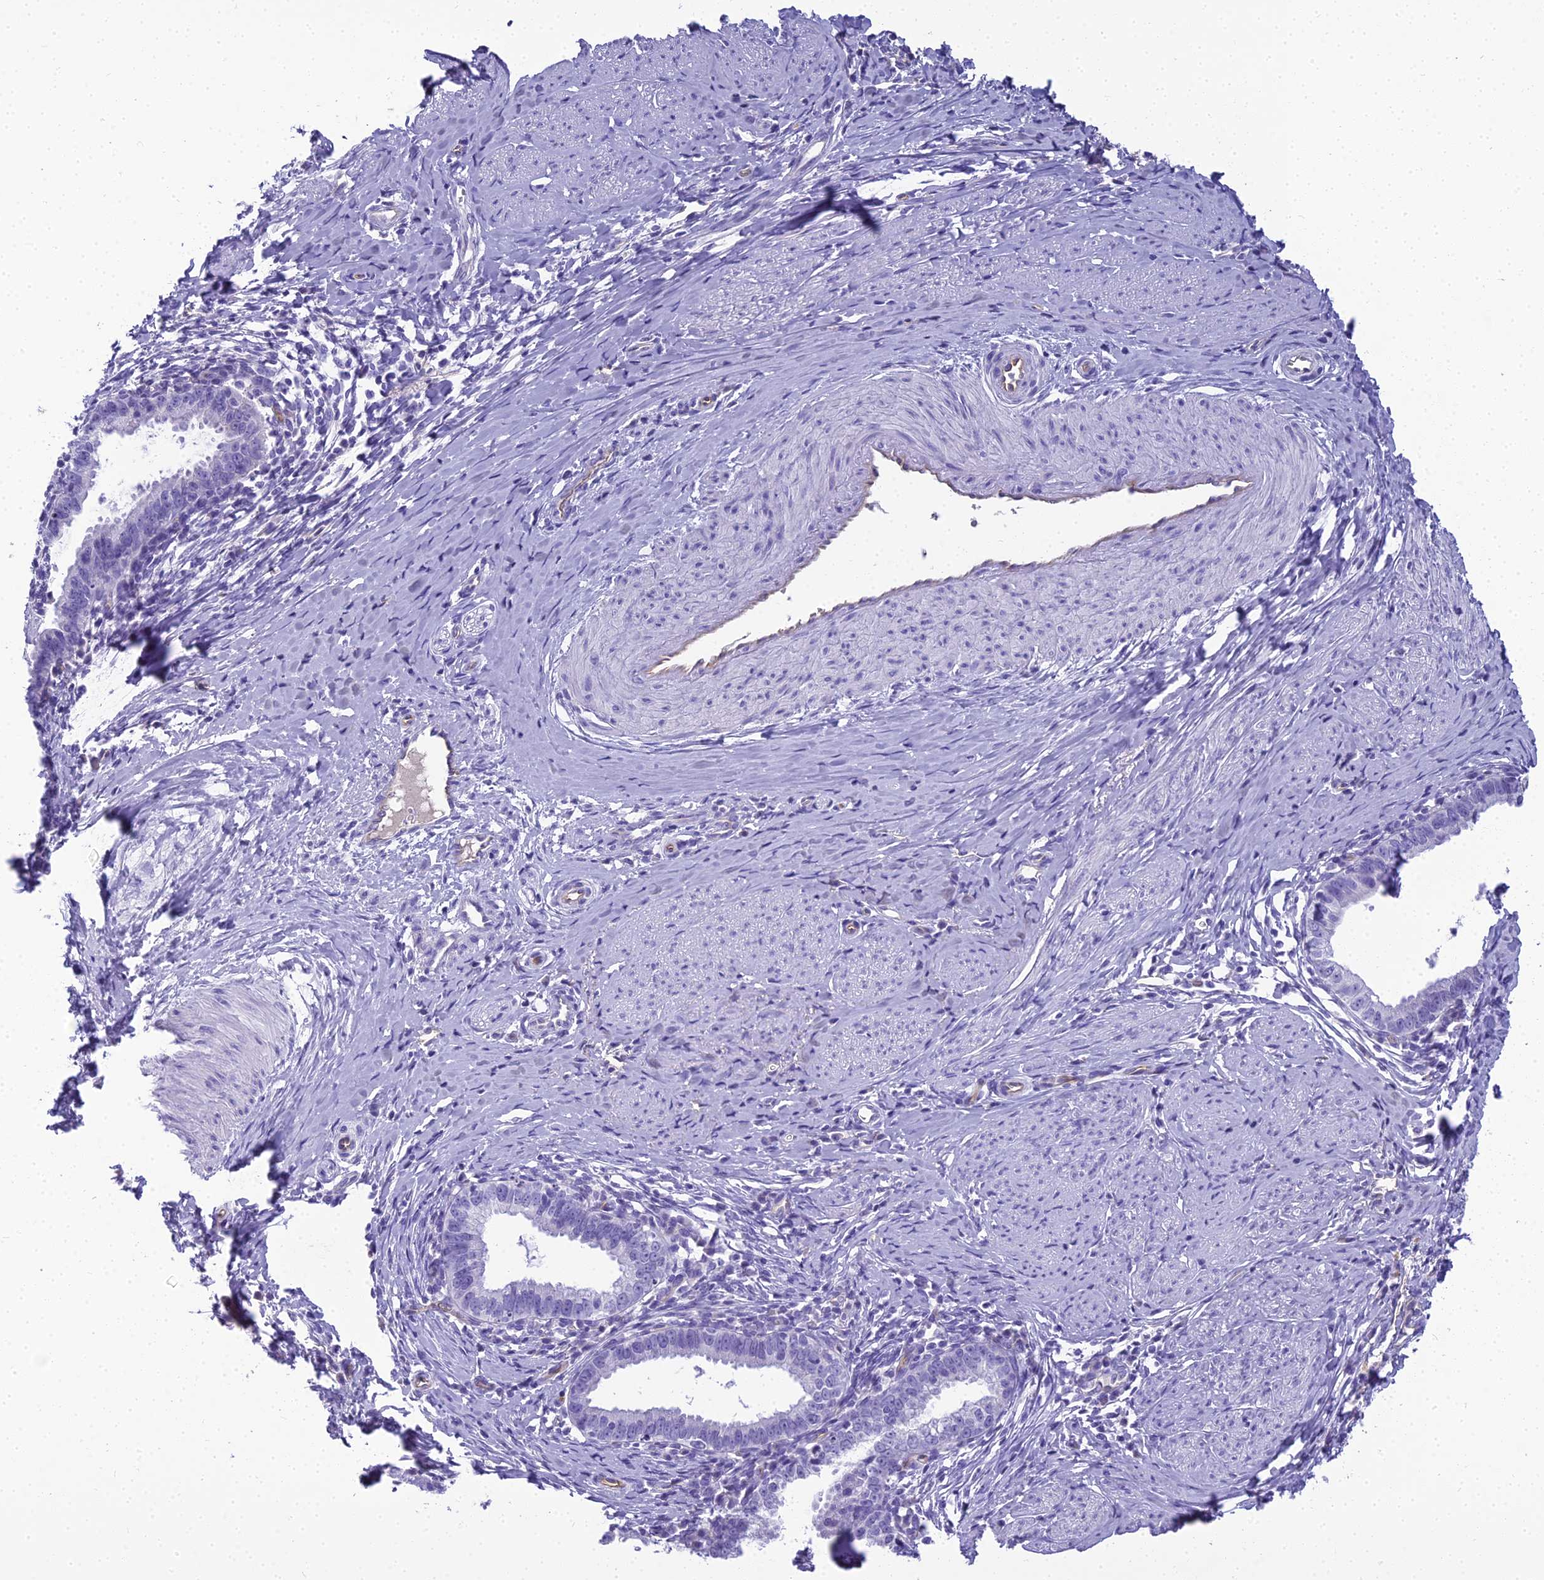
{"staining": {"intensity": "negative", "quantity": "none", "location": "none"}, "tissue": "cervical cancer", "cell_type": "Tumor cells", "image_type": "cancer", "snomed": [{"axis": "morphology", "description": "Adenocarcinoma, NOS"}, {"axis": "topography", "description": "Cervix"}], "caption": "Immunohistochemical staining of human cervical cancer shows no significant staining in tumor cells. (DAB (3,3'-diaminobenzidine) immunohistochemistry visualized using brightfield microscopy, high magnification).", "gene": "NINJ1", "patient": {"sex": "female", "age": 36}}